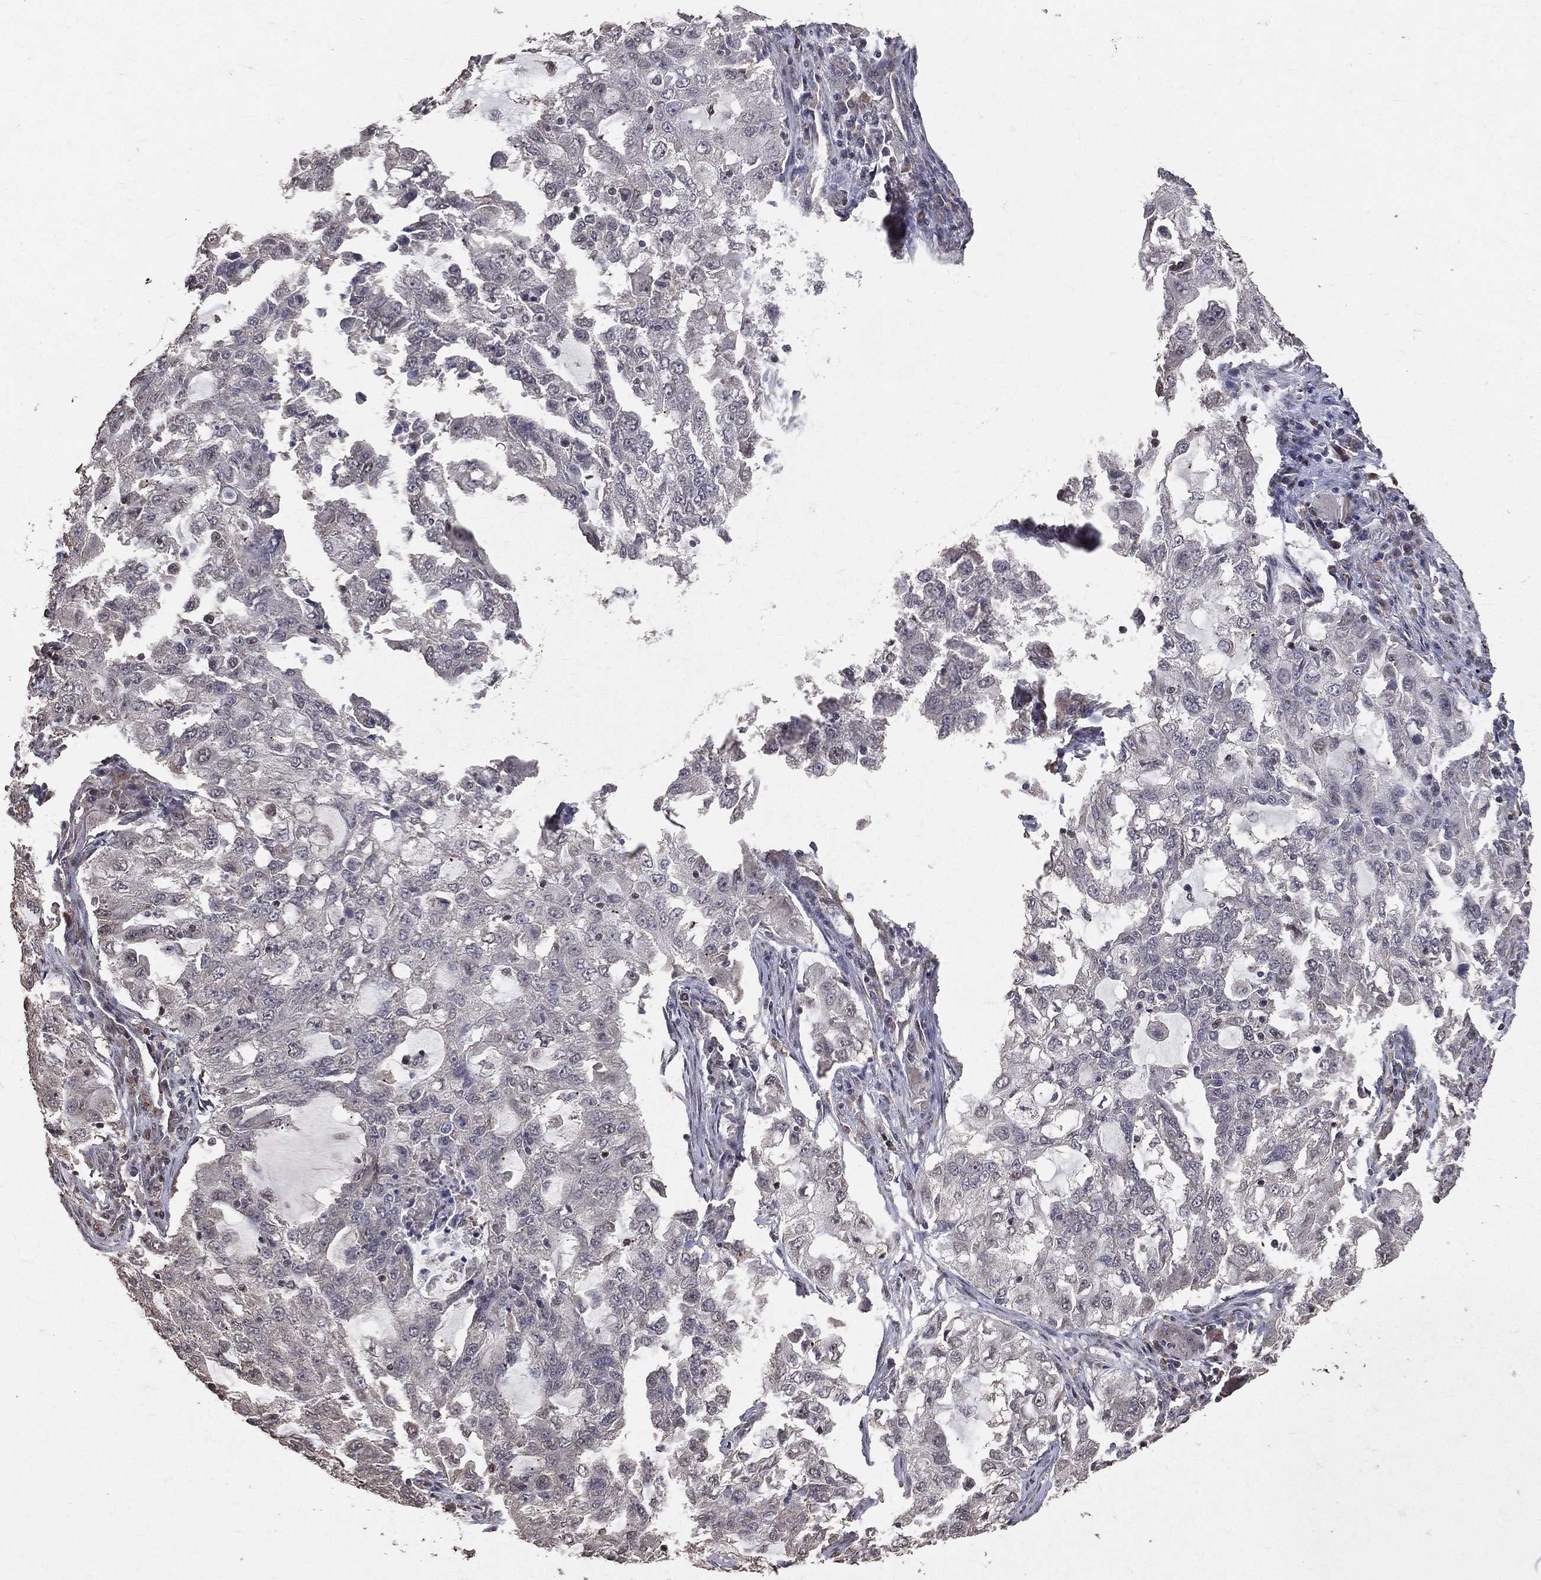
{"staining": {"intensity": "negative", "quantity": "none", "location": "none"}, "tissue": "lung cancer", "cell_type": "Tumor cells", "image_type": "cancer", "snomed": [{"axis": "morphology", "description": "Adenocarcinoma, NOS"}, {"axis": "topography", "description": "Lung"}], "caption": "Immunohistochemistry of lung cancer (adenocarcinoma) exhibits no expression in tumor cells.", "gene": "LY6K", "patient": {"sex": "female", "age": 61}}